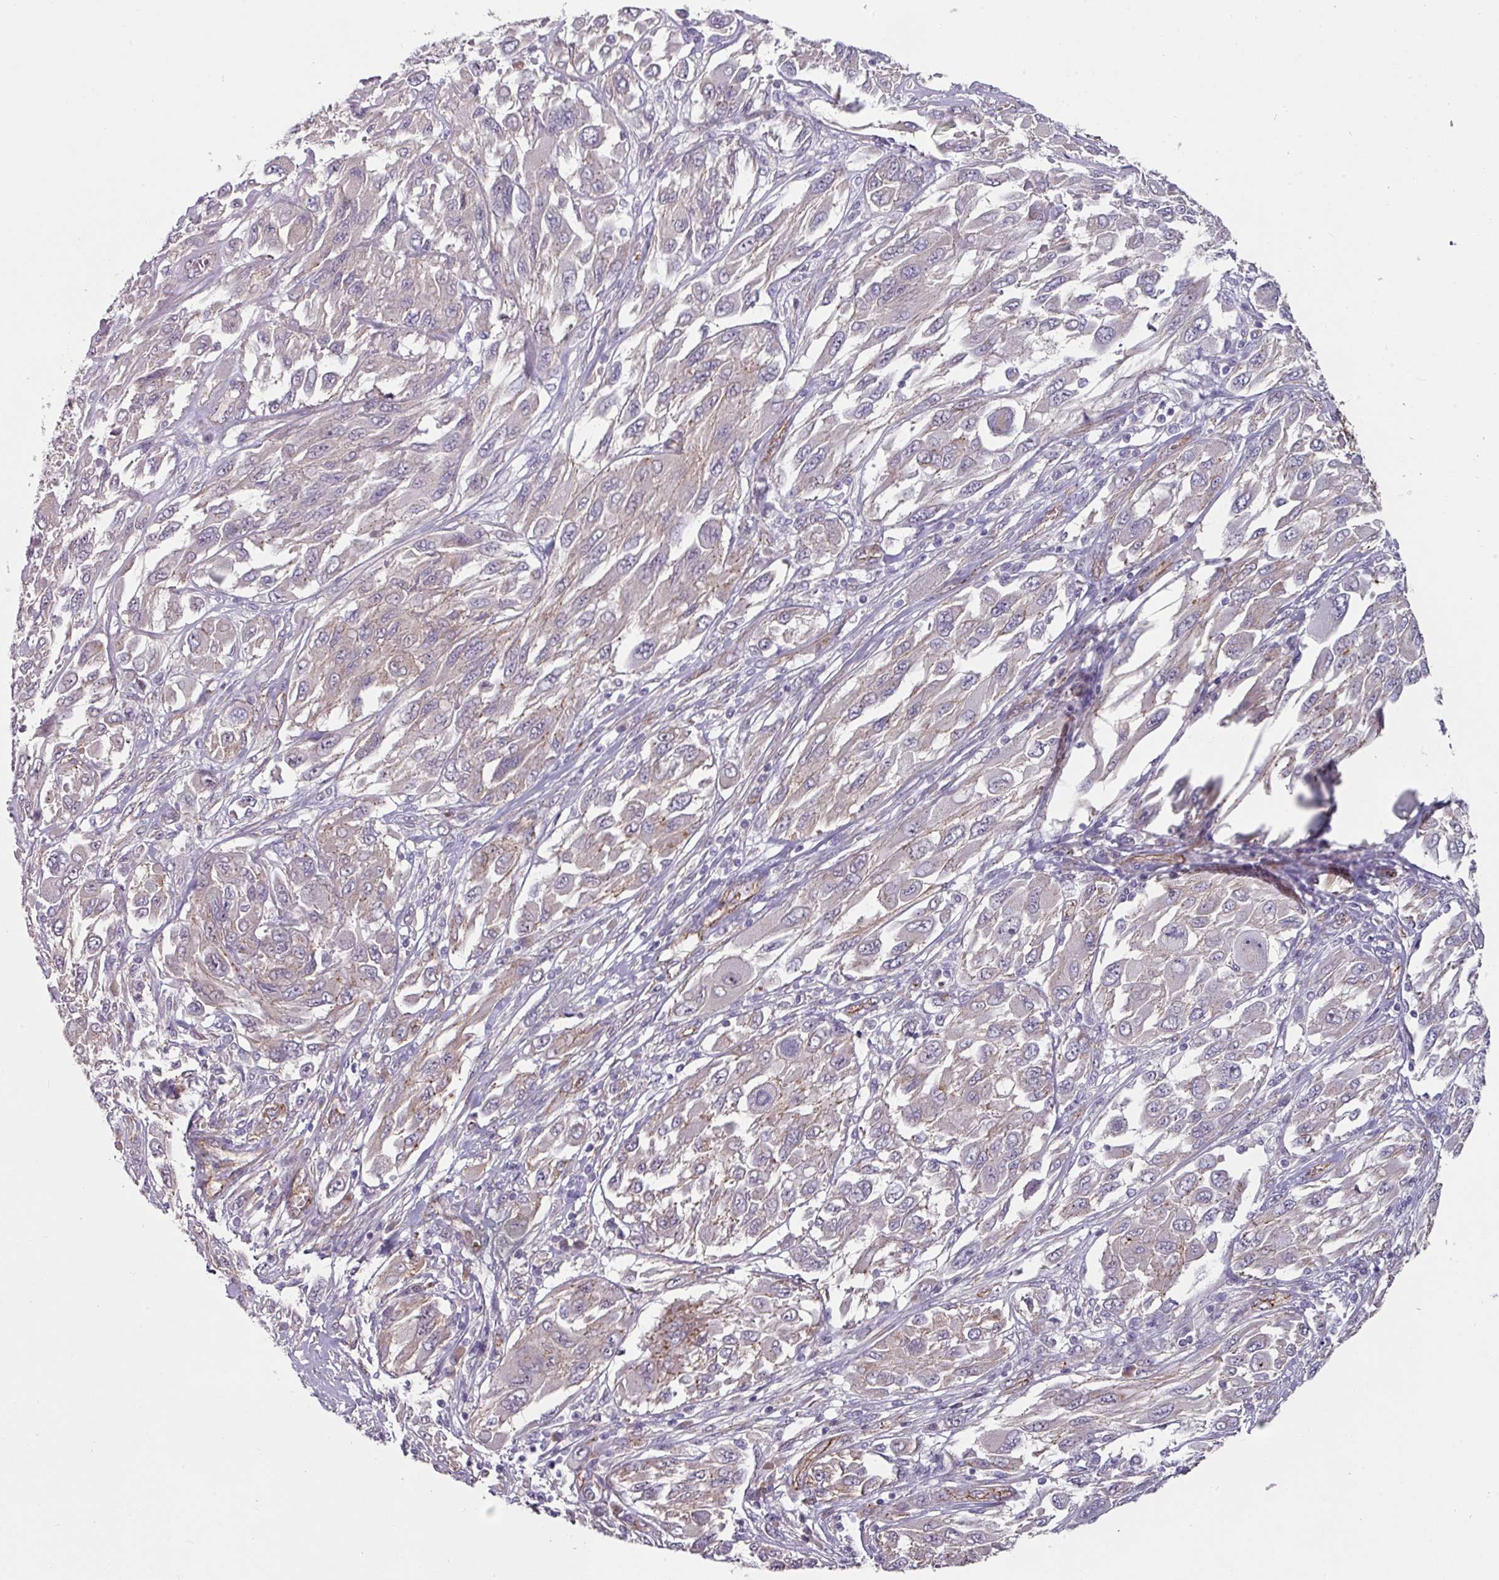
{"staining": {"intensity": "weak", "quantity": "25%-75%", "location": "cytoplasmic/membranous"}, "tissue": "melanoma", "cell_type": "Tumor cells", "image_type": "cancer", "snomed": [{"axis": "morphology", "description": "Malignant melanoma, NOS"}, {"axis": "topography", "description": "Skin"}], "caption": "Malignant melanoma stained with a protein marker exhibits weak staining in tumor cells.", "gene": "JUP", "patient": {"sex": "female", "age": 91}}